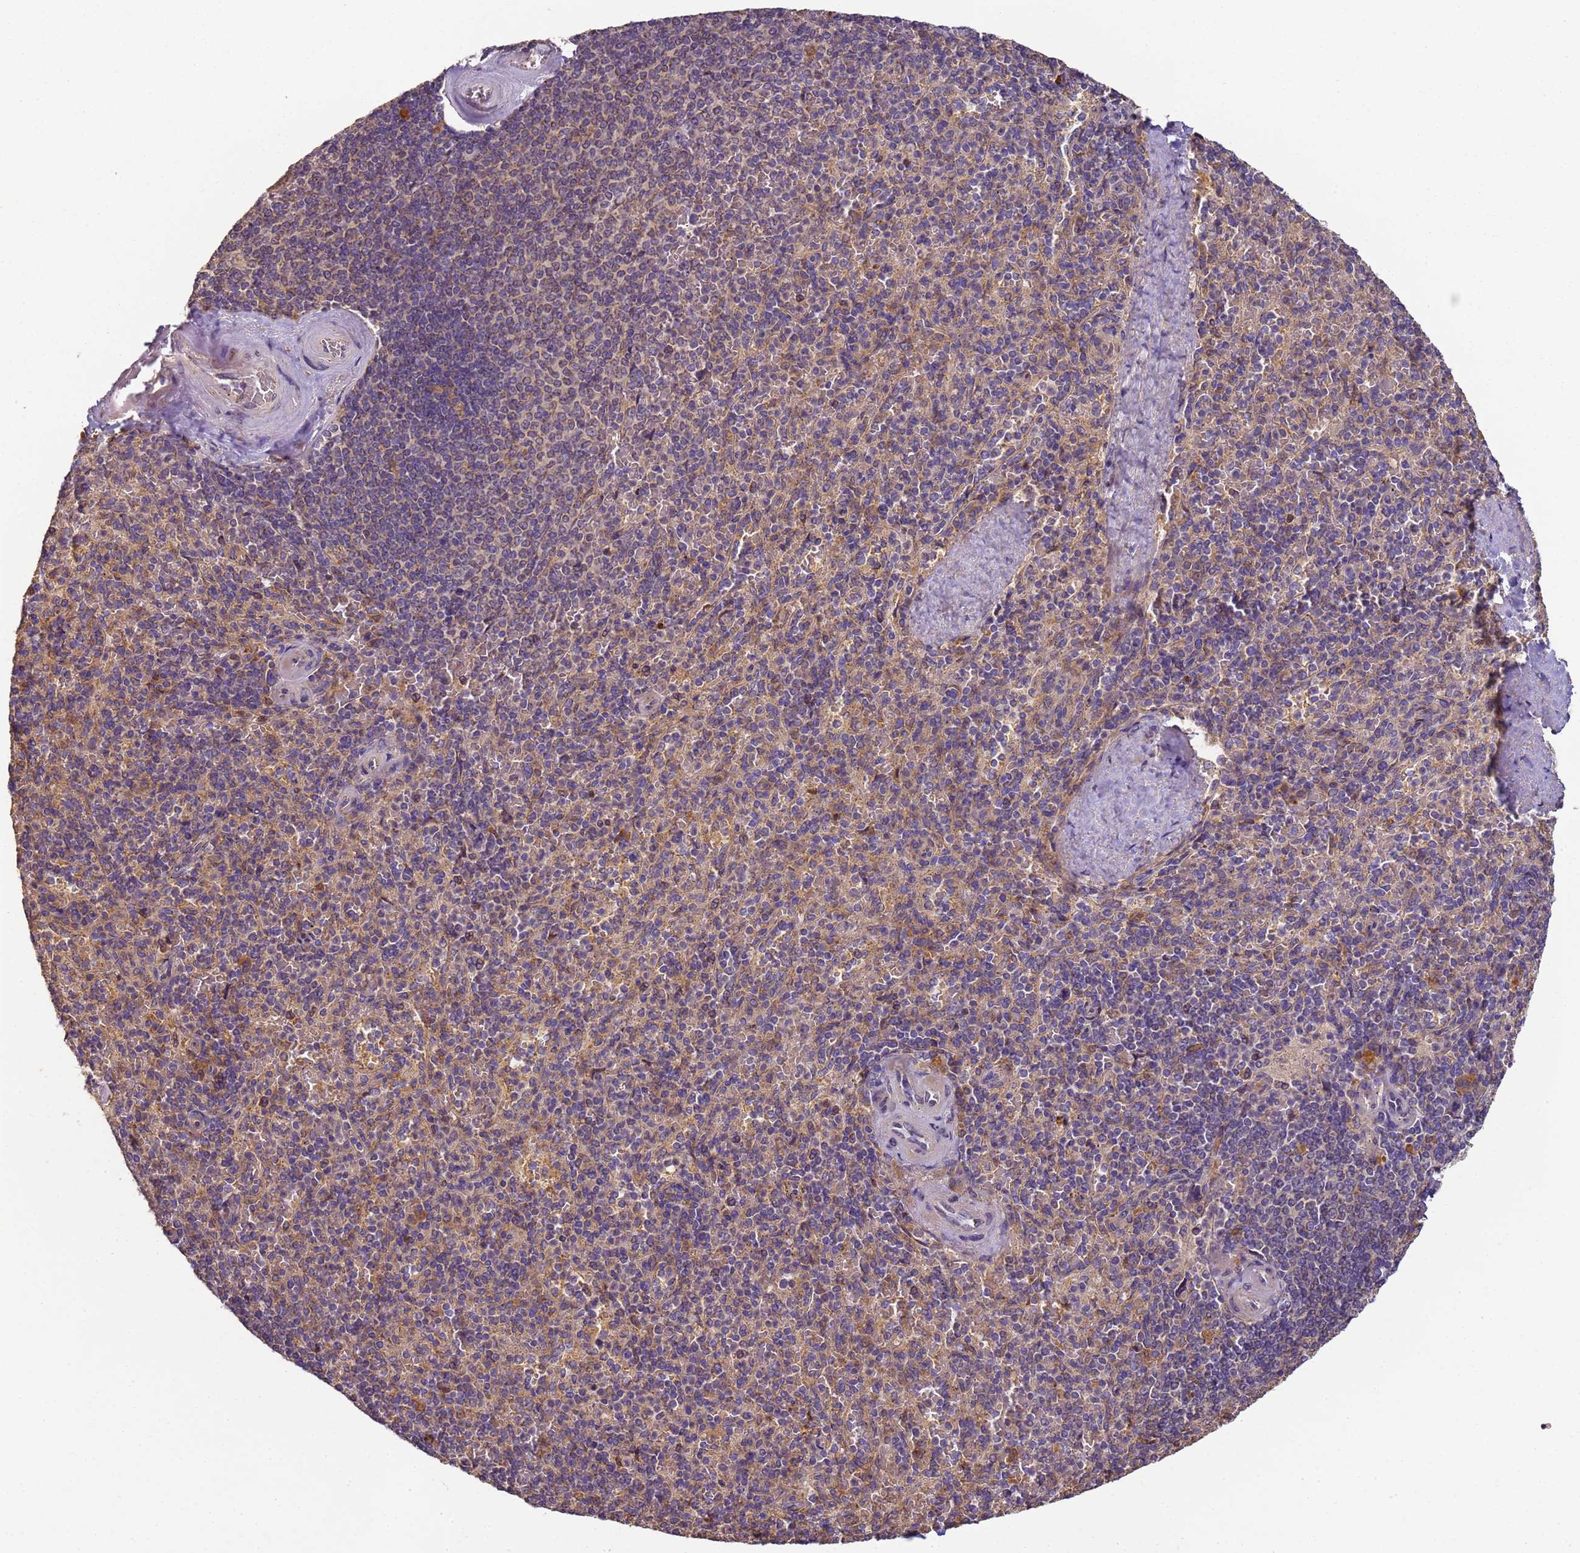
{"staining": {"intensity": "weak", "quantity": "<25%", "location": "cytoplasmic/membranous"}, "tissue": "spleen", "cell_type": "Cells in red pulp", "image_type": "normal", "snomed": [{"axis": "morphology", "description": "Normal tissue, NOS"}, {"axis": "topography", "description": "Spleen"}], "caption": "Spleen stained for a protein using immunohistochemistry (IHC) shows no positivity cells in red pulp.", "gene": "TIGAR", "patient": {"sex": "male", "age": 82}}